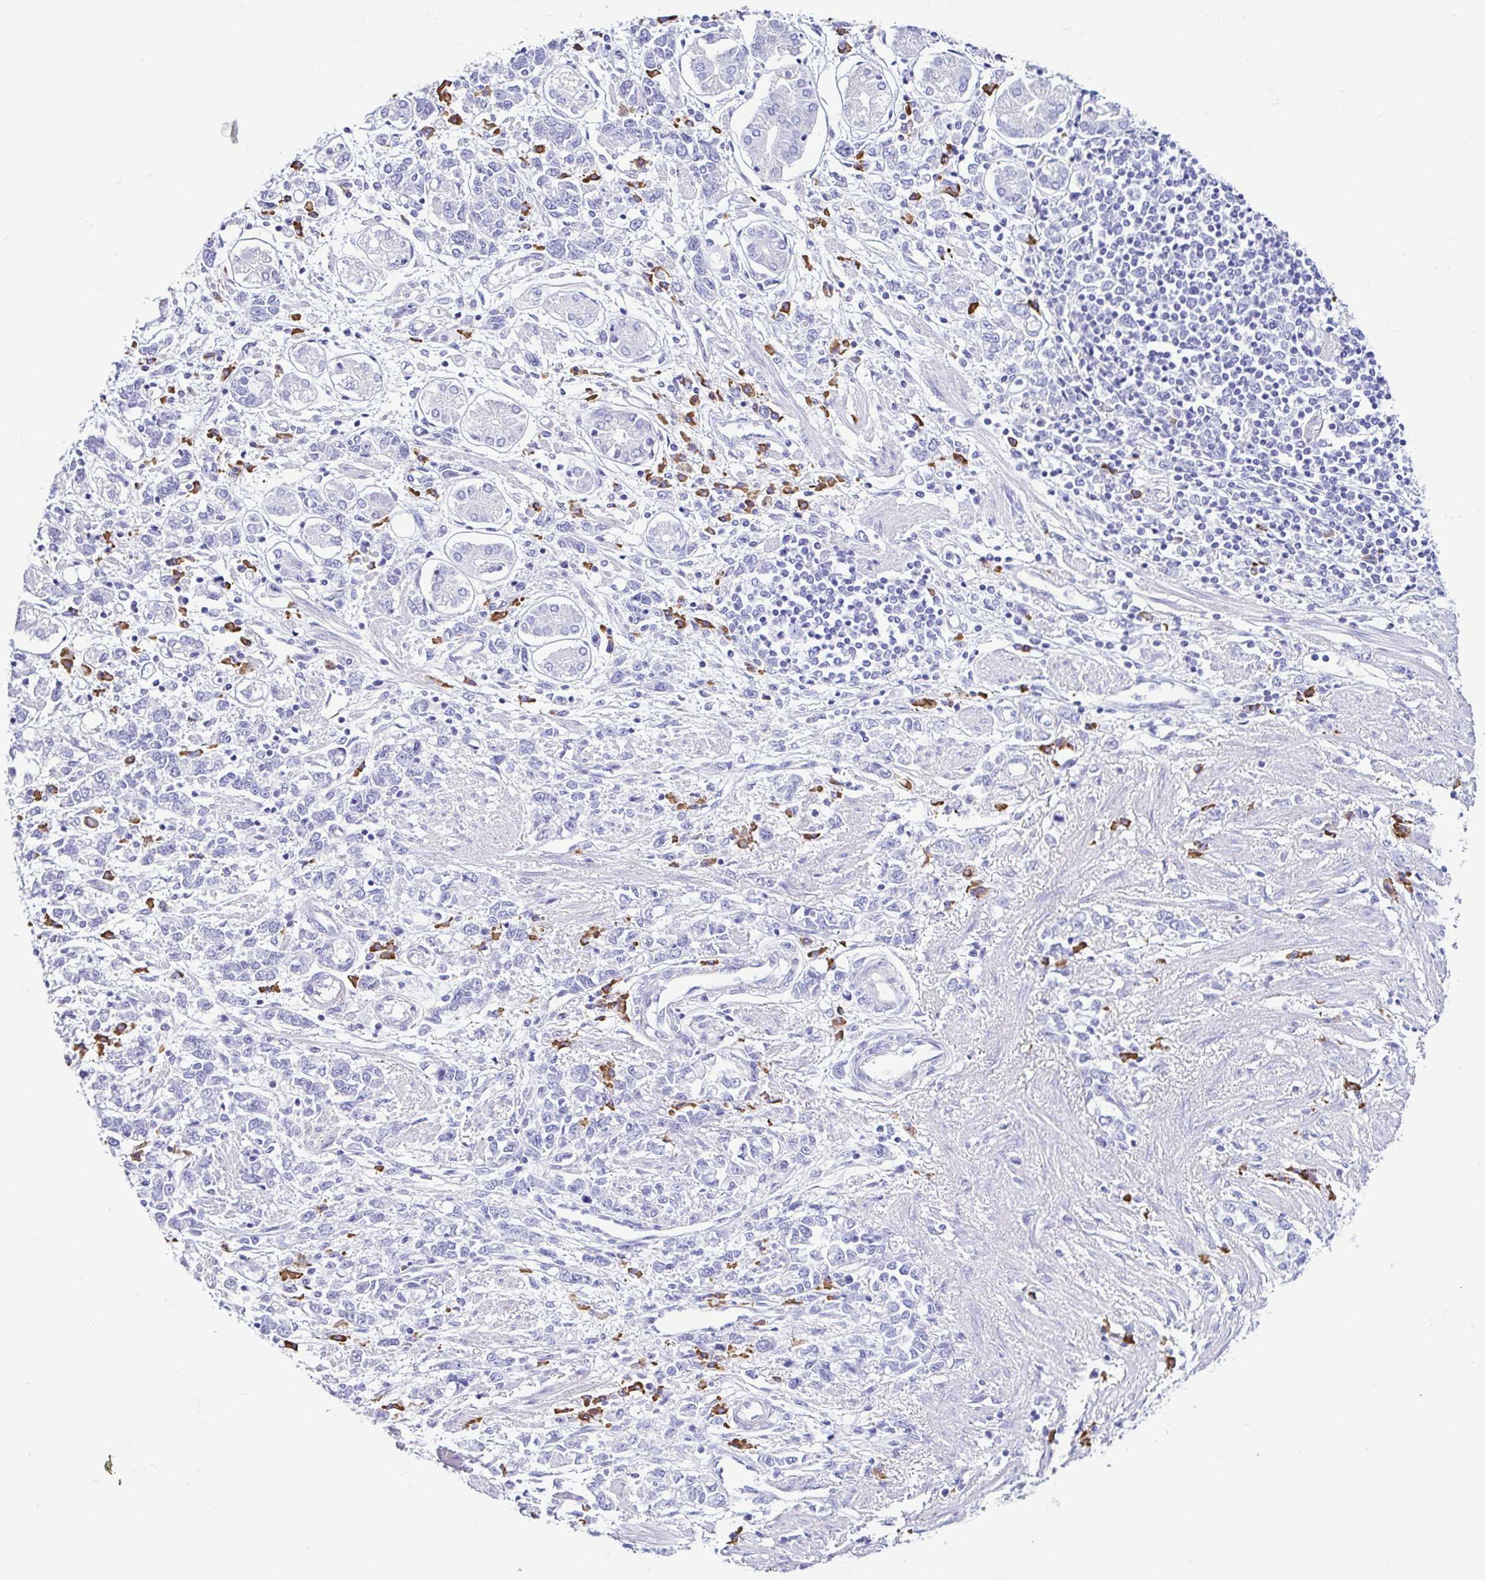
{"staining": {"intensity": "negative", "quantity": "none", "location": "none"}, "tissue": "stomach cancer", "cell_type": "Tumor cells", "image_type": "cancer", "snomed": [{"axis": "morphology", "description": "Adenocarcinoma, NOS"}, {"axis": "topography", "description": "Stomach"}], "caption": "Tumor cells show no significant staining in adenocarcinoma (stomach). Nuclei are stained in blue.", "gene": "PIGF", "patient": {"sex": "female", "age": 76}}